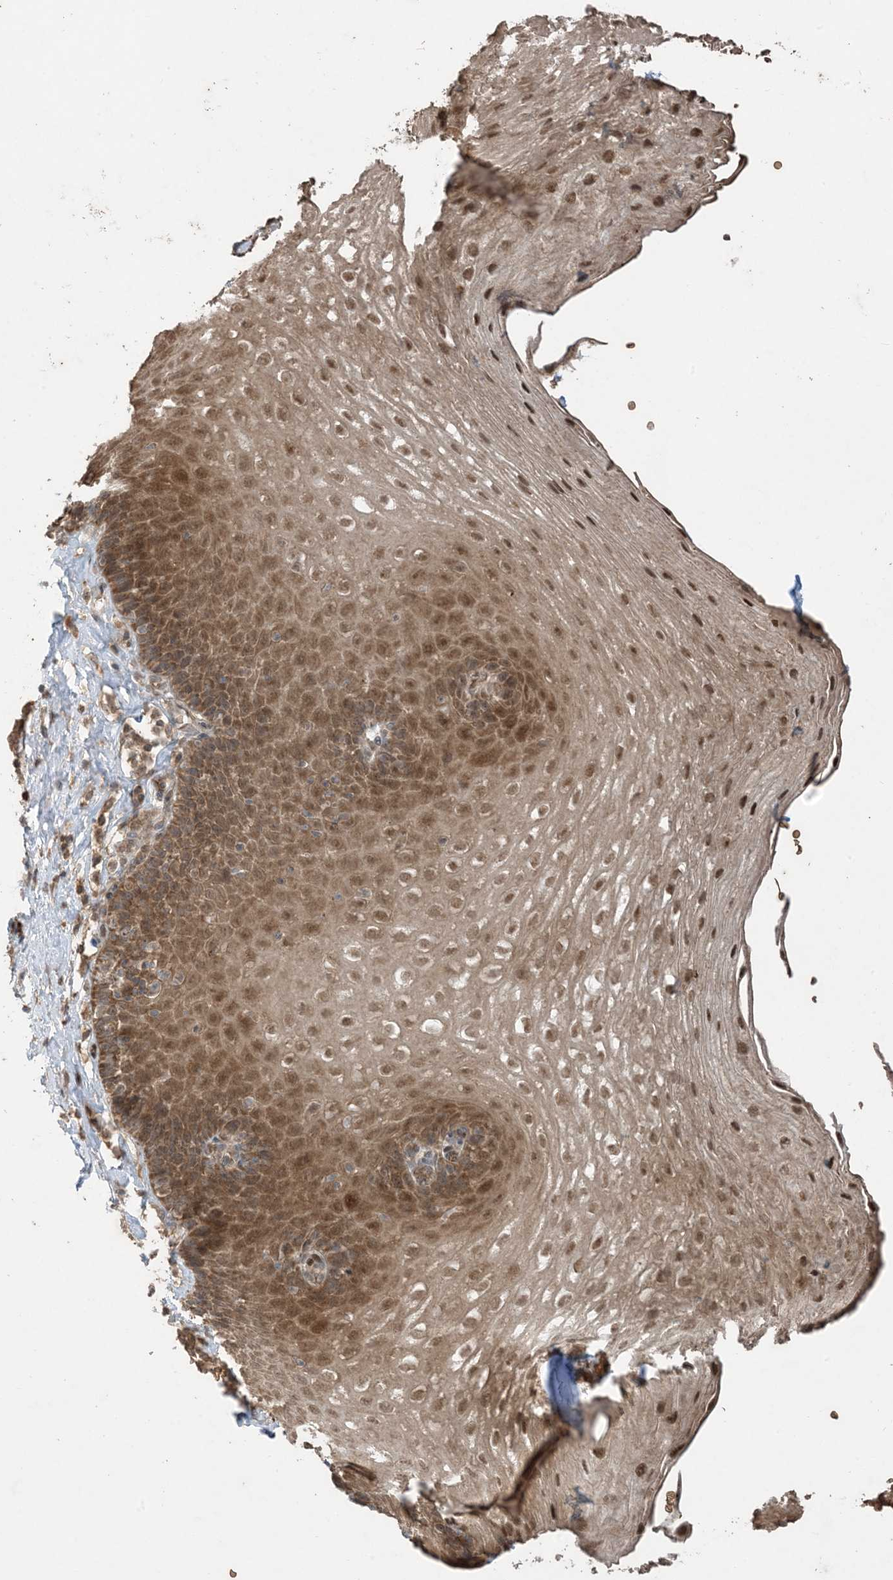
{"staining": {"intensity": "moderate", "quantity": ">75%", "location": "cytoplasmic/membranous,nuclear"}, "tissue": "esophagus", "cell_type": "Squamous epithelial cells", "image_type": "normal", "snomed": [{"axis": "morphology", "description": "Normal tissue, NOS"}, {"axis": "topography", "description": "Esophagus"}], "caption": "Protein analysis of normal esophagus reveals moderate cytoplasmic/membranous,nuclear staining in approximately >75% of squamous epithelial cells. Immunohistochemistry (ihc) stains the protein of interest in brown and the nuclei are stained blue.", "gene": "PUSL1", "patient": {"sex": "female", "age": 66}}